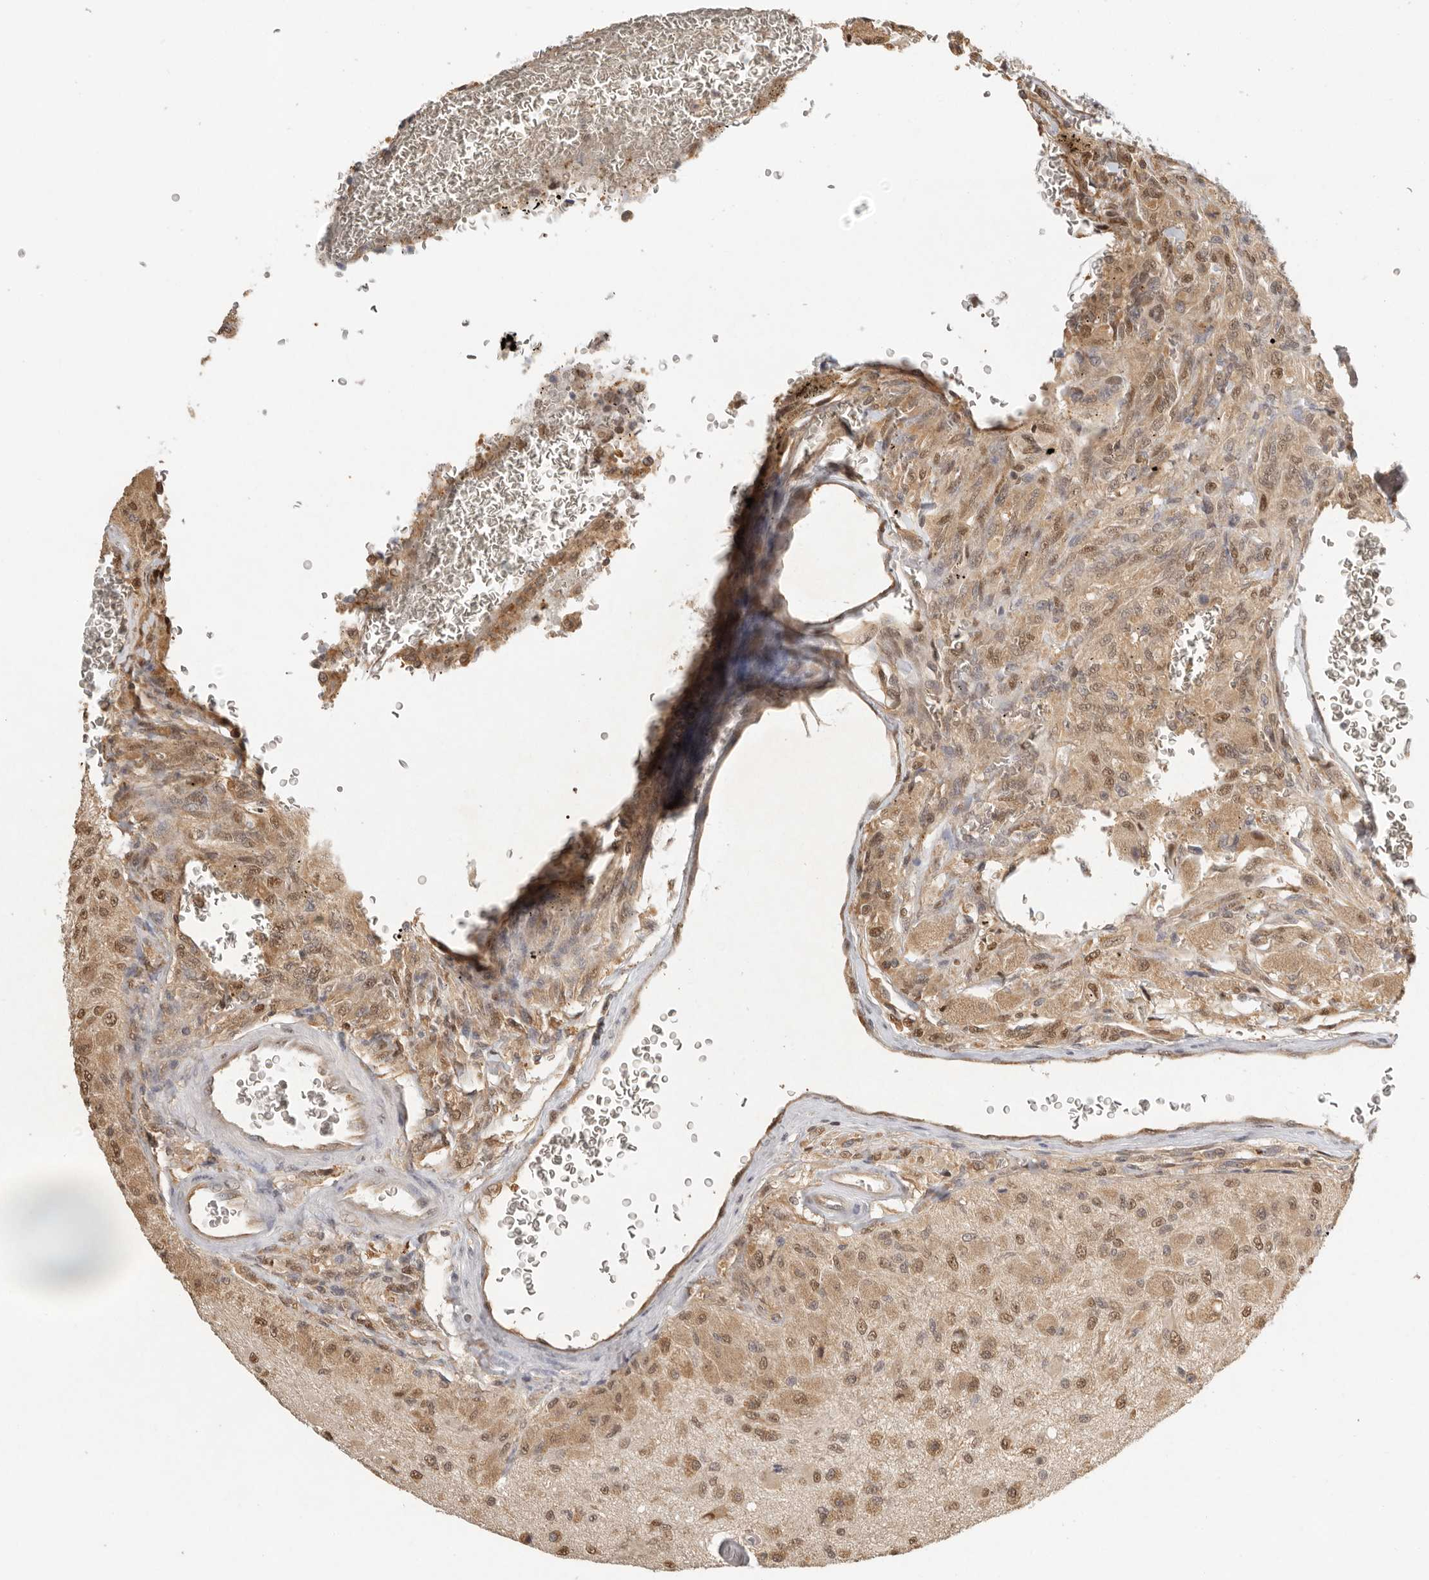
{"staining": {"intensity": "moderate", "quantity": ">75%", "location": "cytoplasmic/membranous,nuclear"}, "tissue": "glioma", "cell_type": "Tumor cells", "image_type": "cancer", "snomed": [{"axis": "morphology", "description": "Normal tissue, NOS"}, {"axis": "morphology", "description": "Glioma, malignant, High grade"}, {"axis": "topography", "description": "Cerebral cortex"}], "caption": "A micrograph showing moderate cytoplasmic/membranous and nuclear positivity in about >75% of tumor cells in high-grade glioma (malignant), as visualized by brown immunohistochemical staining.", "gene": "PSMA5", "patient": {"sex": "male", "age": 77}}